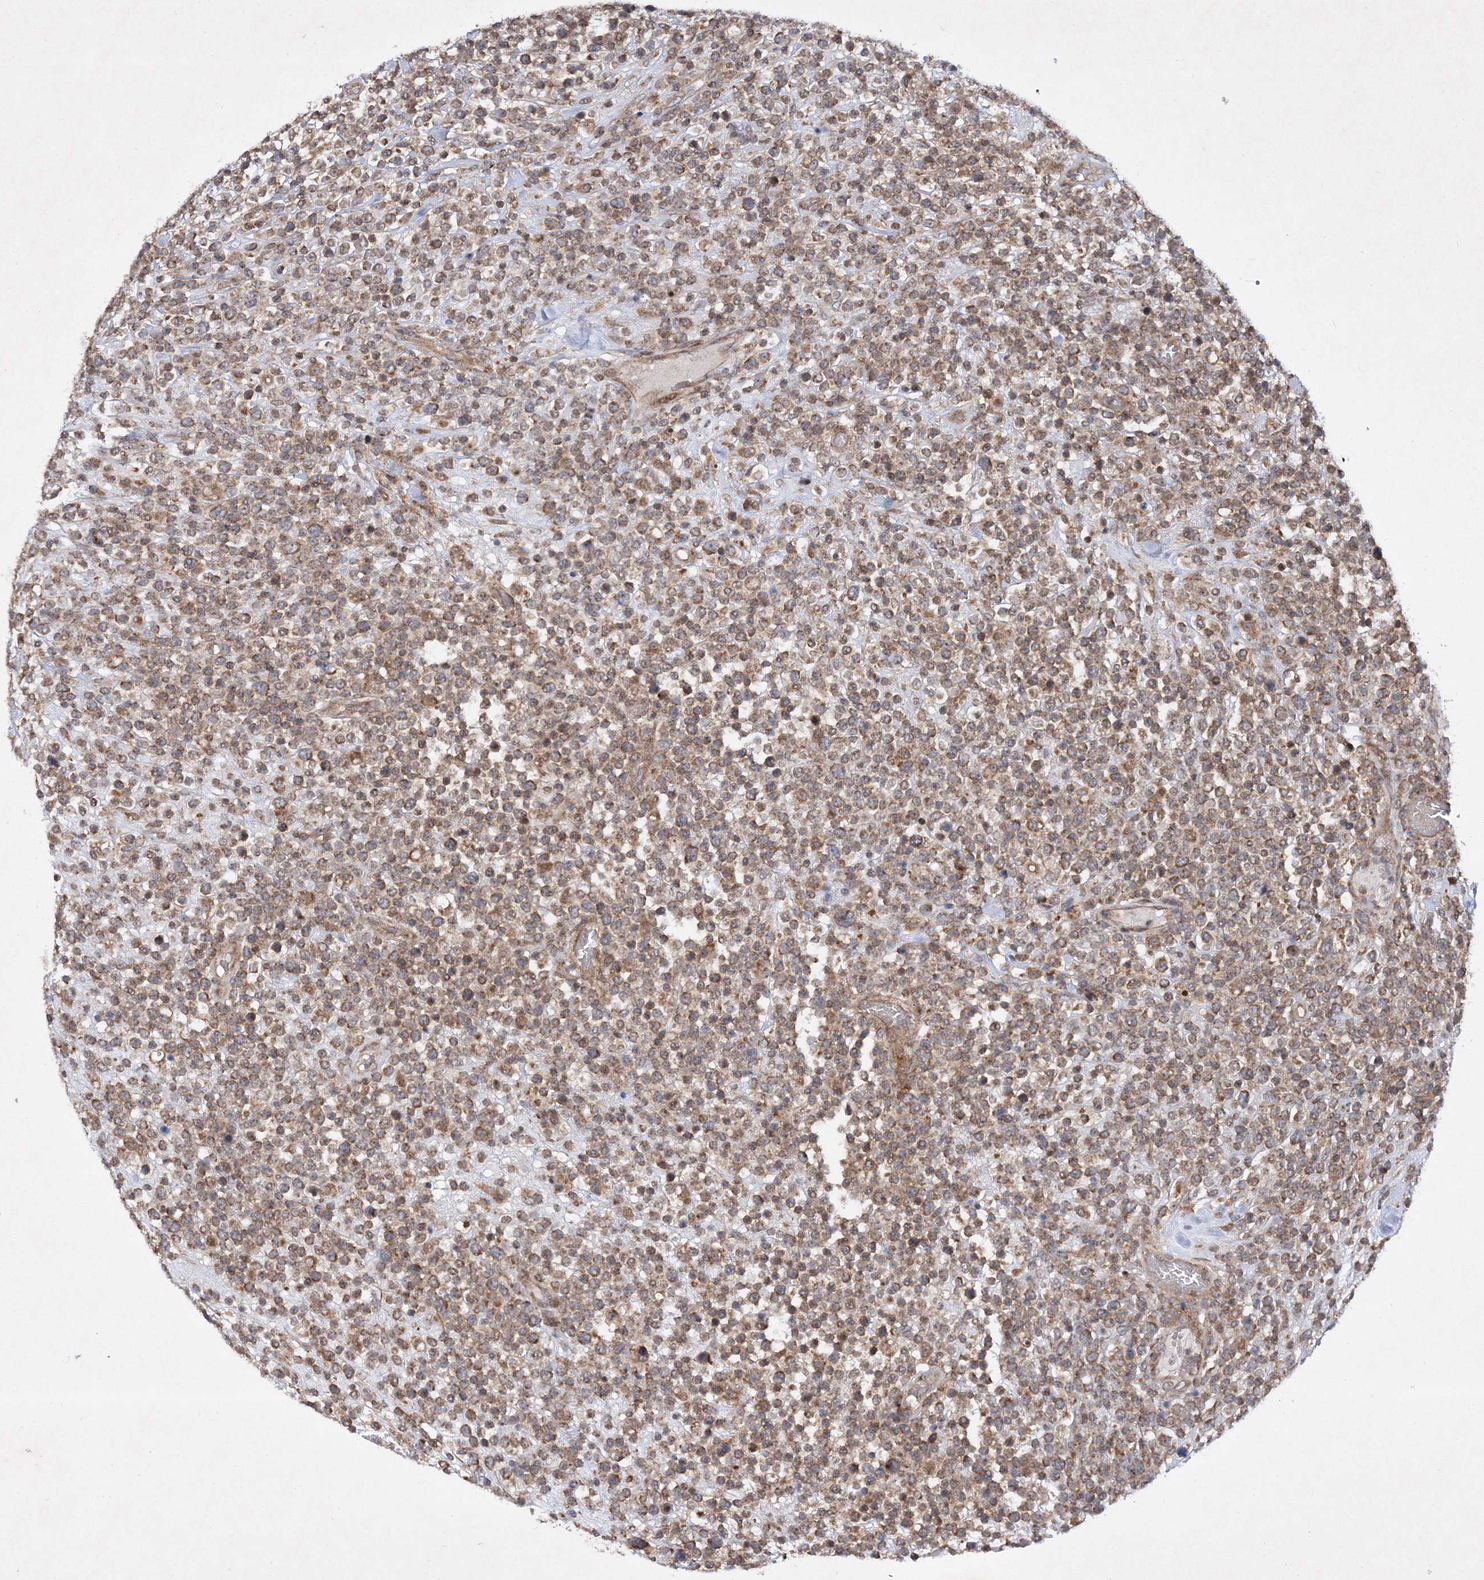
{"staining": {"intensity": "moderate", "quantity": "25%-75%", "location": "cytoplasmic/membranous"}, "tissue": "lymphoma", "cell_type": "Tumor cells", "image_type": "cancer", "snomed": [{"axis": "morphology", "description": "Malignant lymphoma, non-Hodgkin's type, High grade"}, {"axis": "topography", "description": "Colon"}], "caption": "Immunohistochemical staining of lymphoma displays medium levels of moderate cytoplasmic/membranous protein positivity in about 25%-75% of tumor cells. The staining is performed using DAB (3,3'-diaminobenzidine) brown chromogen to label protein expression. The nuclei are counter-stained blue using hematoxylin.", "gene": "SCRN3", "patient": {"sex": "female", "age": 53}}